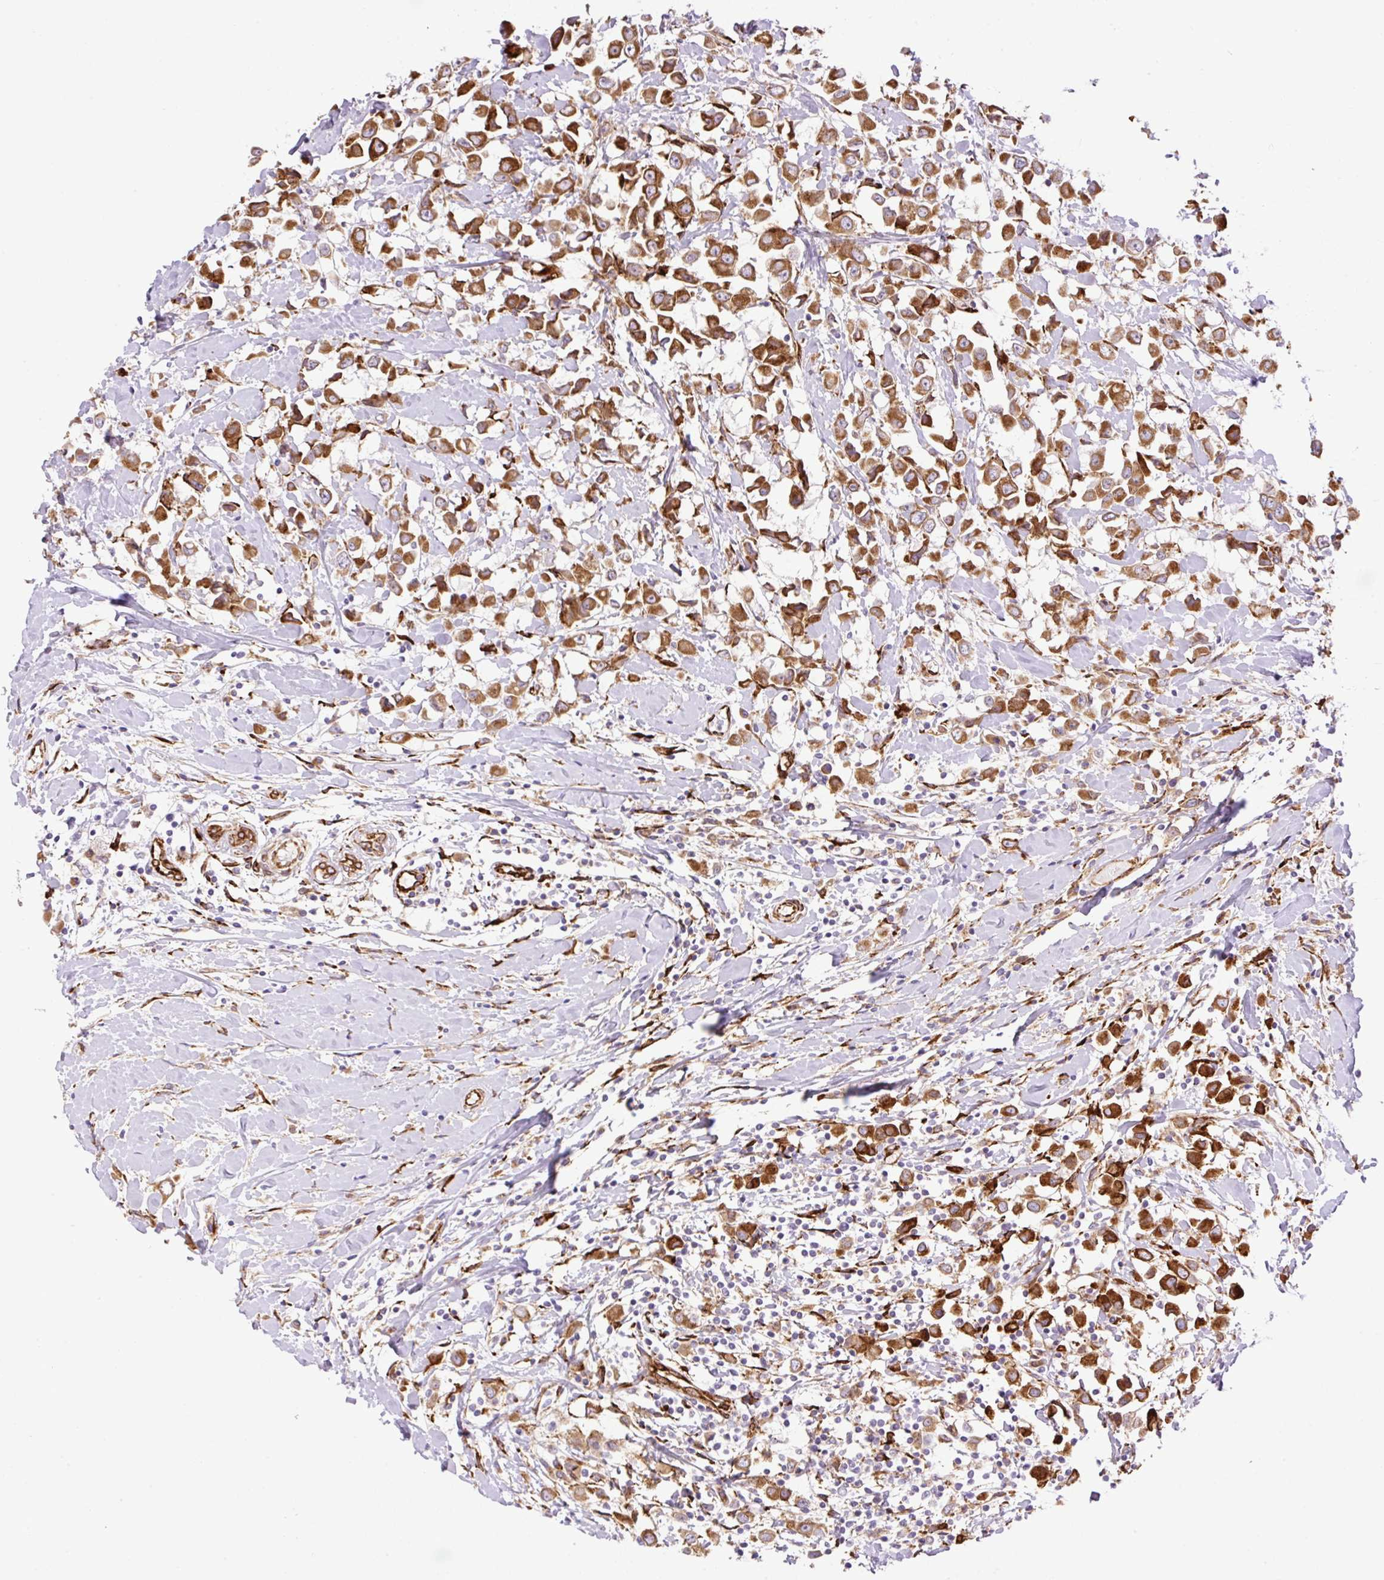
{"staining": {"intensity": "strong", "quantity": ">75%", "location": "cytoplasmic/membranous"}, "tissue": "breast cancer", "cell_type": "Tumor cells", "image_type": "cancer", "snomed": [{"axis": "morphology", "description": "Duct carcinoma"}, {"axis": "topography", "description": "Breast"}], "caption": "A brown stain shows strong cytoplasmic/membranous staining of a protein in invasive ductal carcinoma (breast) tumor cells.", "gene": "RAB30", "patient": {"sex": "female", "age": 61}}